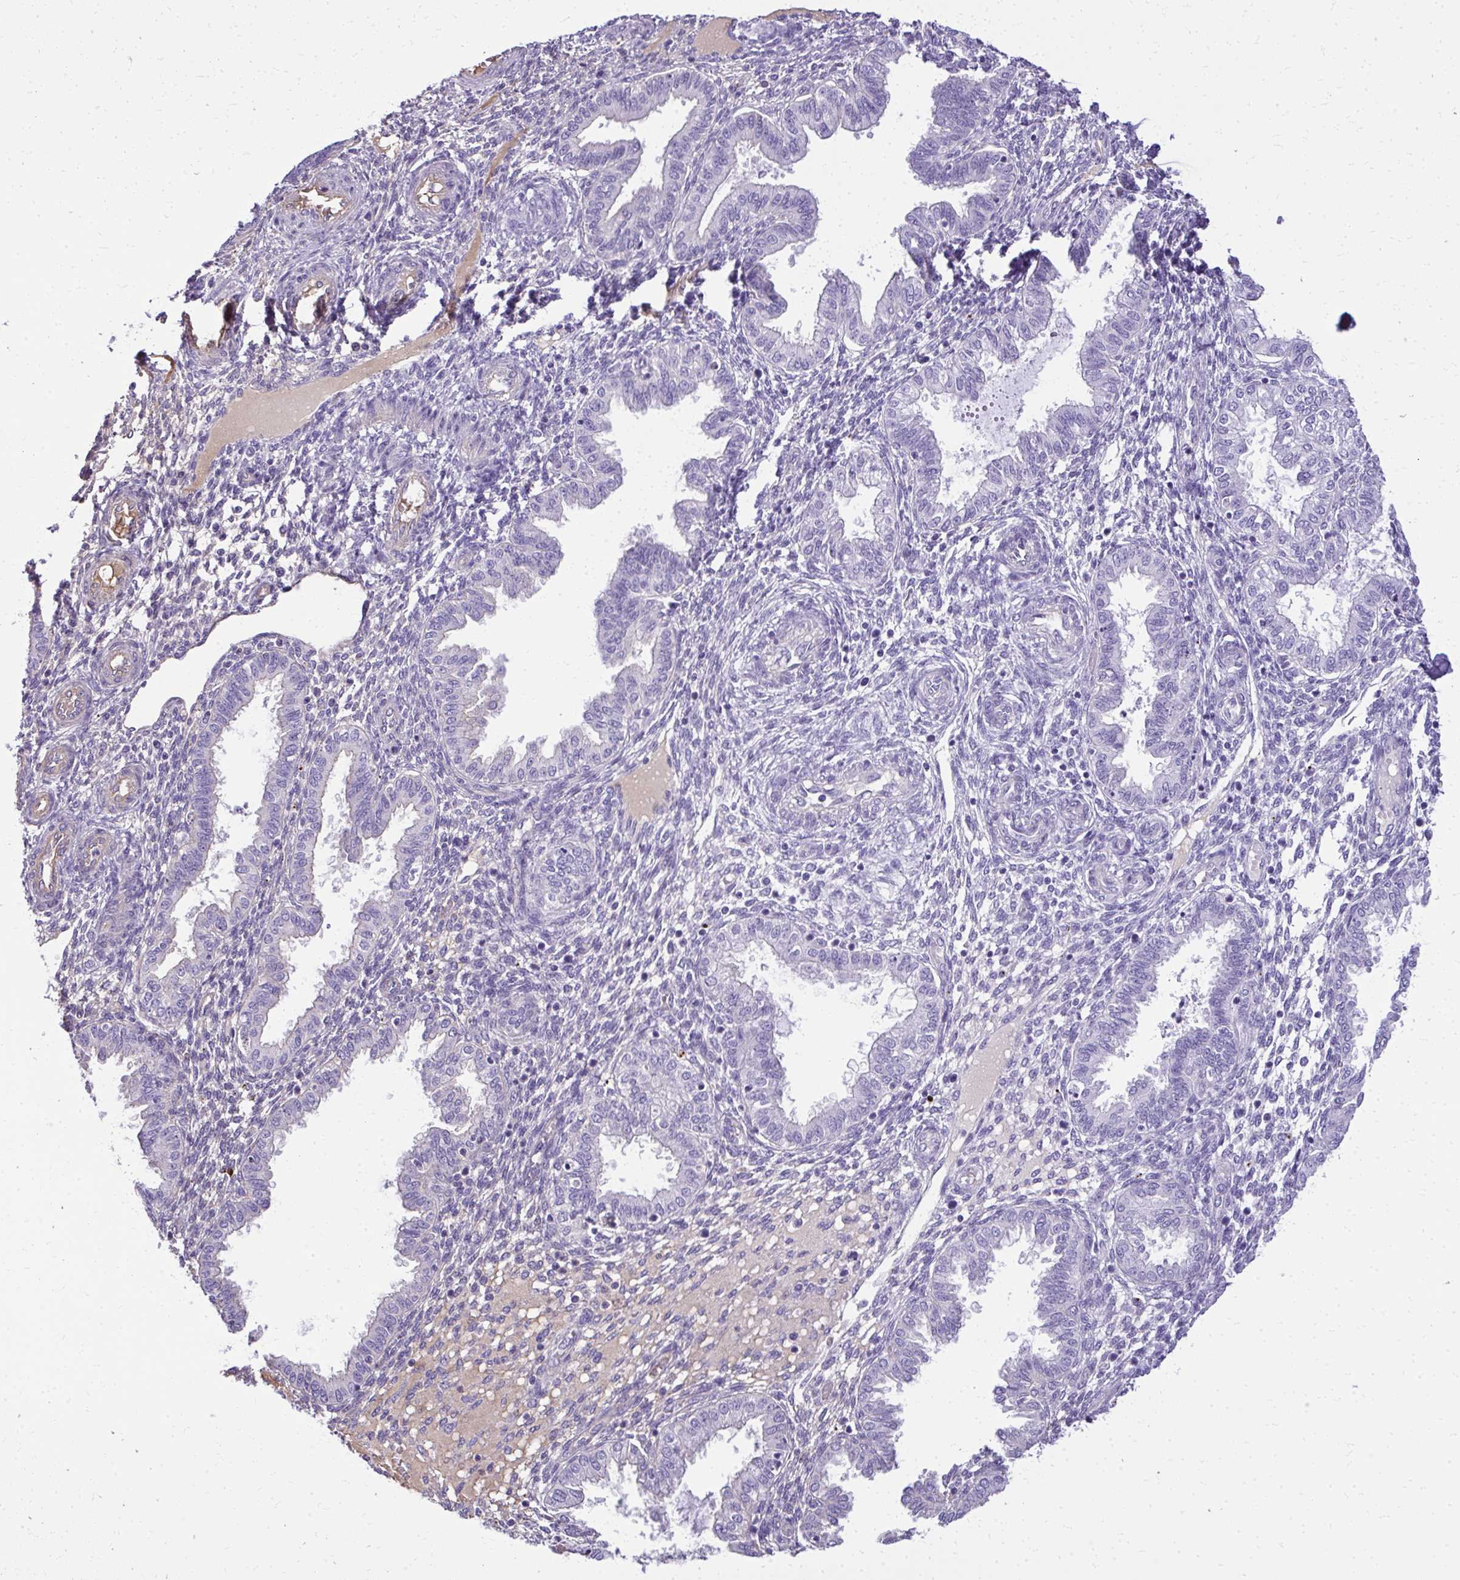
{"staining": {"intensity": "negative", "quantity": "none", "location": "none"}, "tissue": "endometrium", "cell_type": "Cells in endometrial stroma", "image_type": "normal", "snomed": [{"axis": "morphology", "description": "Normal tissue, NOS"}, {"axis": "topography", "description": "Endometrium"}], "caption": "This is a image of immunohistochemistry staining of benign endometrium, which shows no positivity in cells in endometrial stroma.", "gene": "RUNDC3B", "patient": {"sex": "female", "age": 33}}